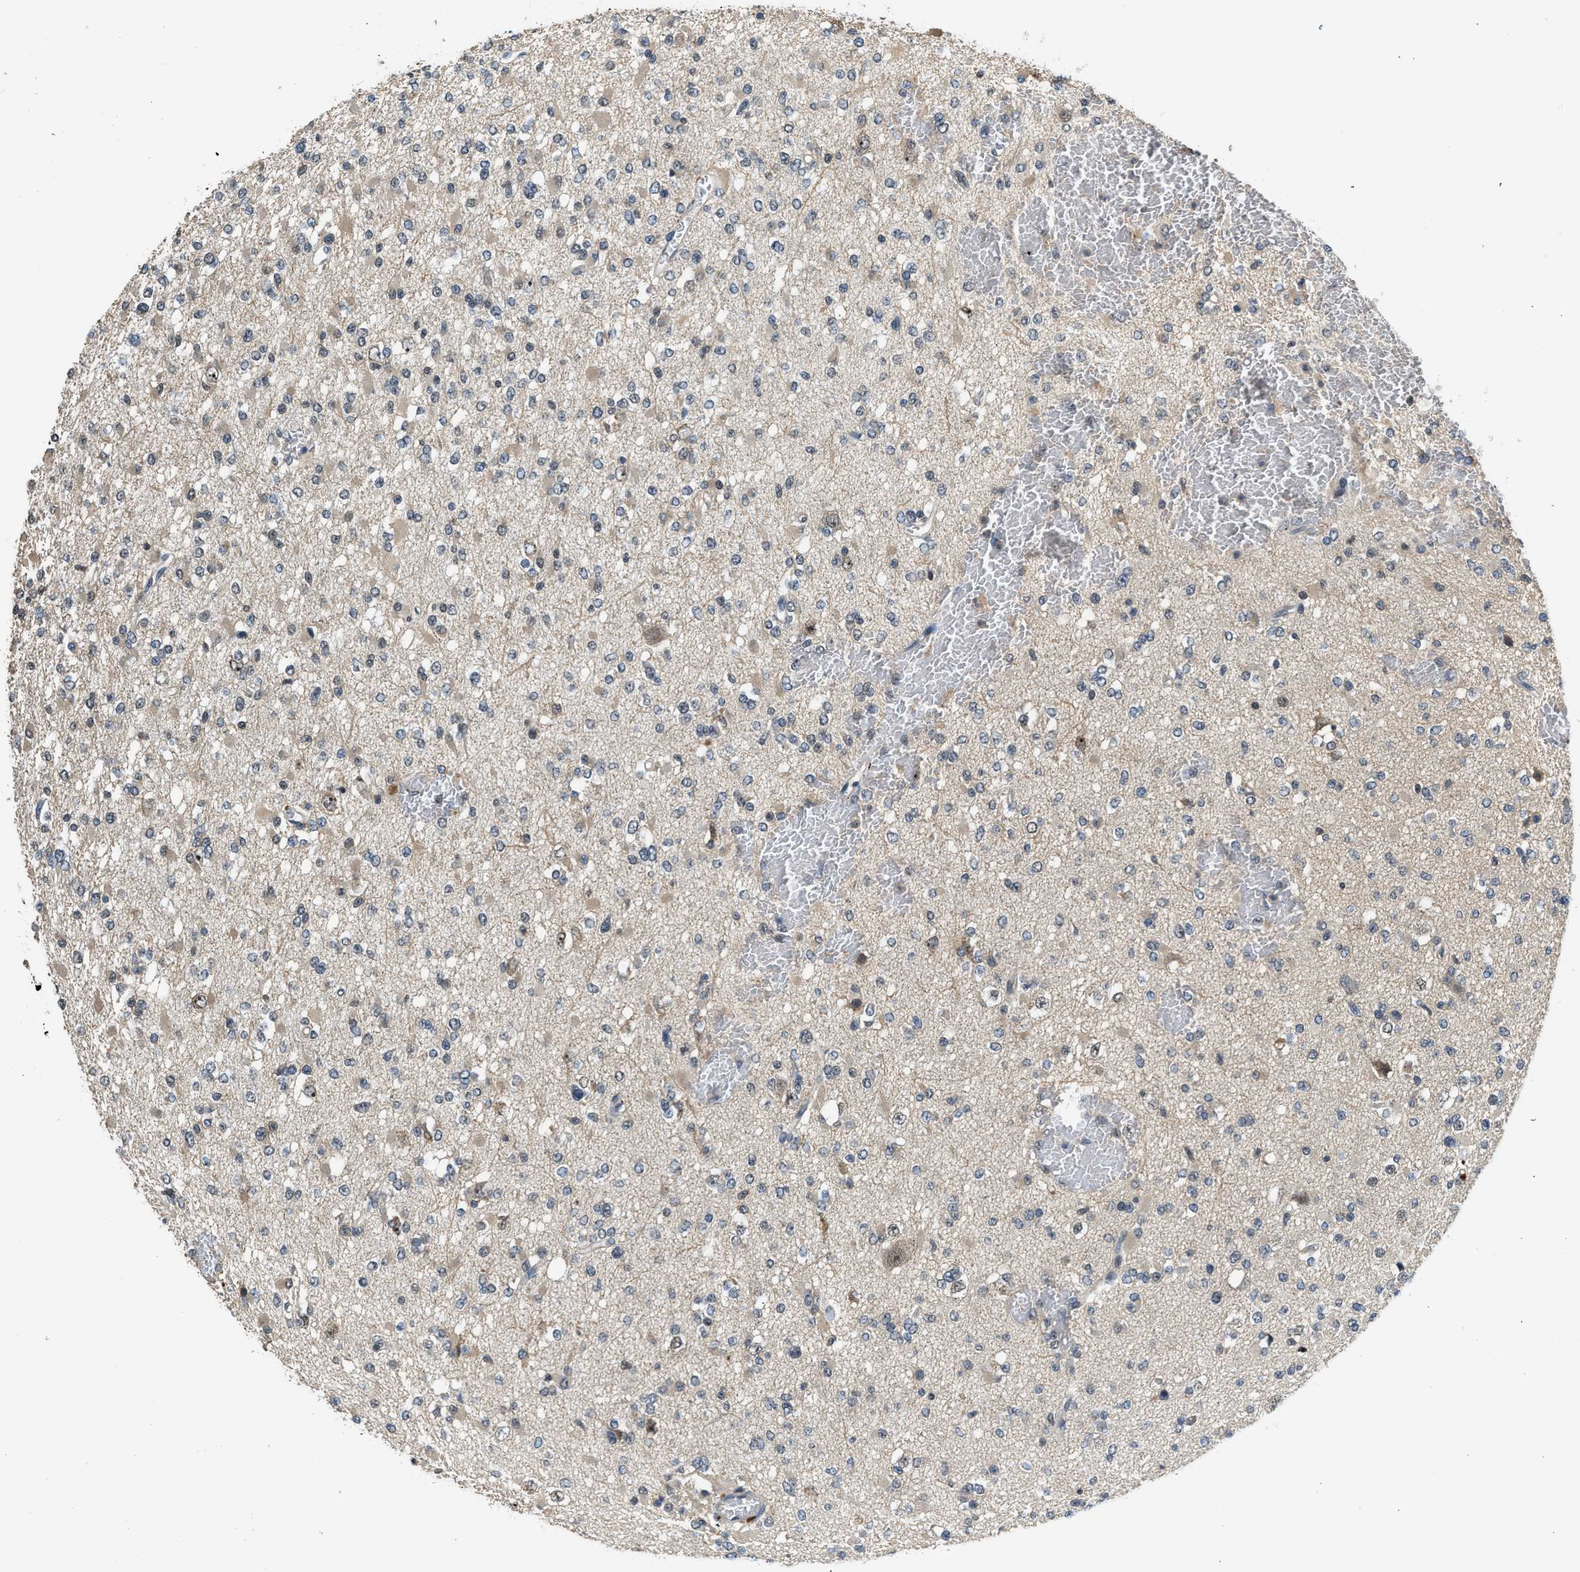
{"staining": {"intensity": "negative", "quantity": "none", "location": "none"}, "tissue": "glioma", "cell_type": "Tumor cells", "image_type": "cancer", "snomed": [{"axis": "morphology", "description": "Glioma, malignant, Low grade"}, {"axis": "topography", "description": "Brain"}], "caption": "A micrograph of glioma stained for a protein reveals no brown staining in tumor cells.", "gene": "SLC15A4", "patient": {"sex": "female", "age": 22}}